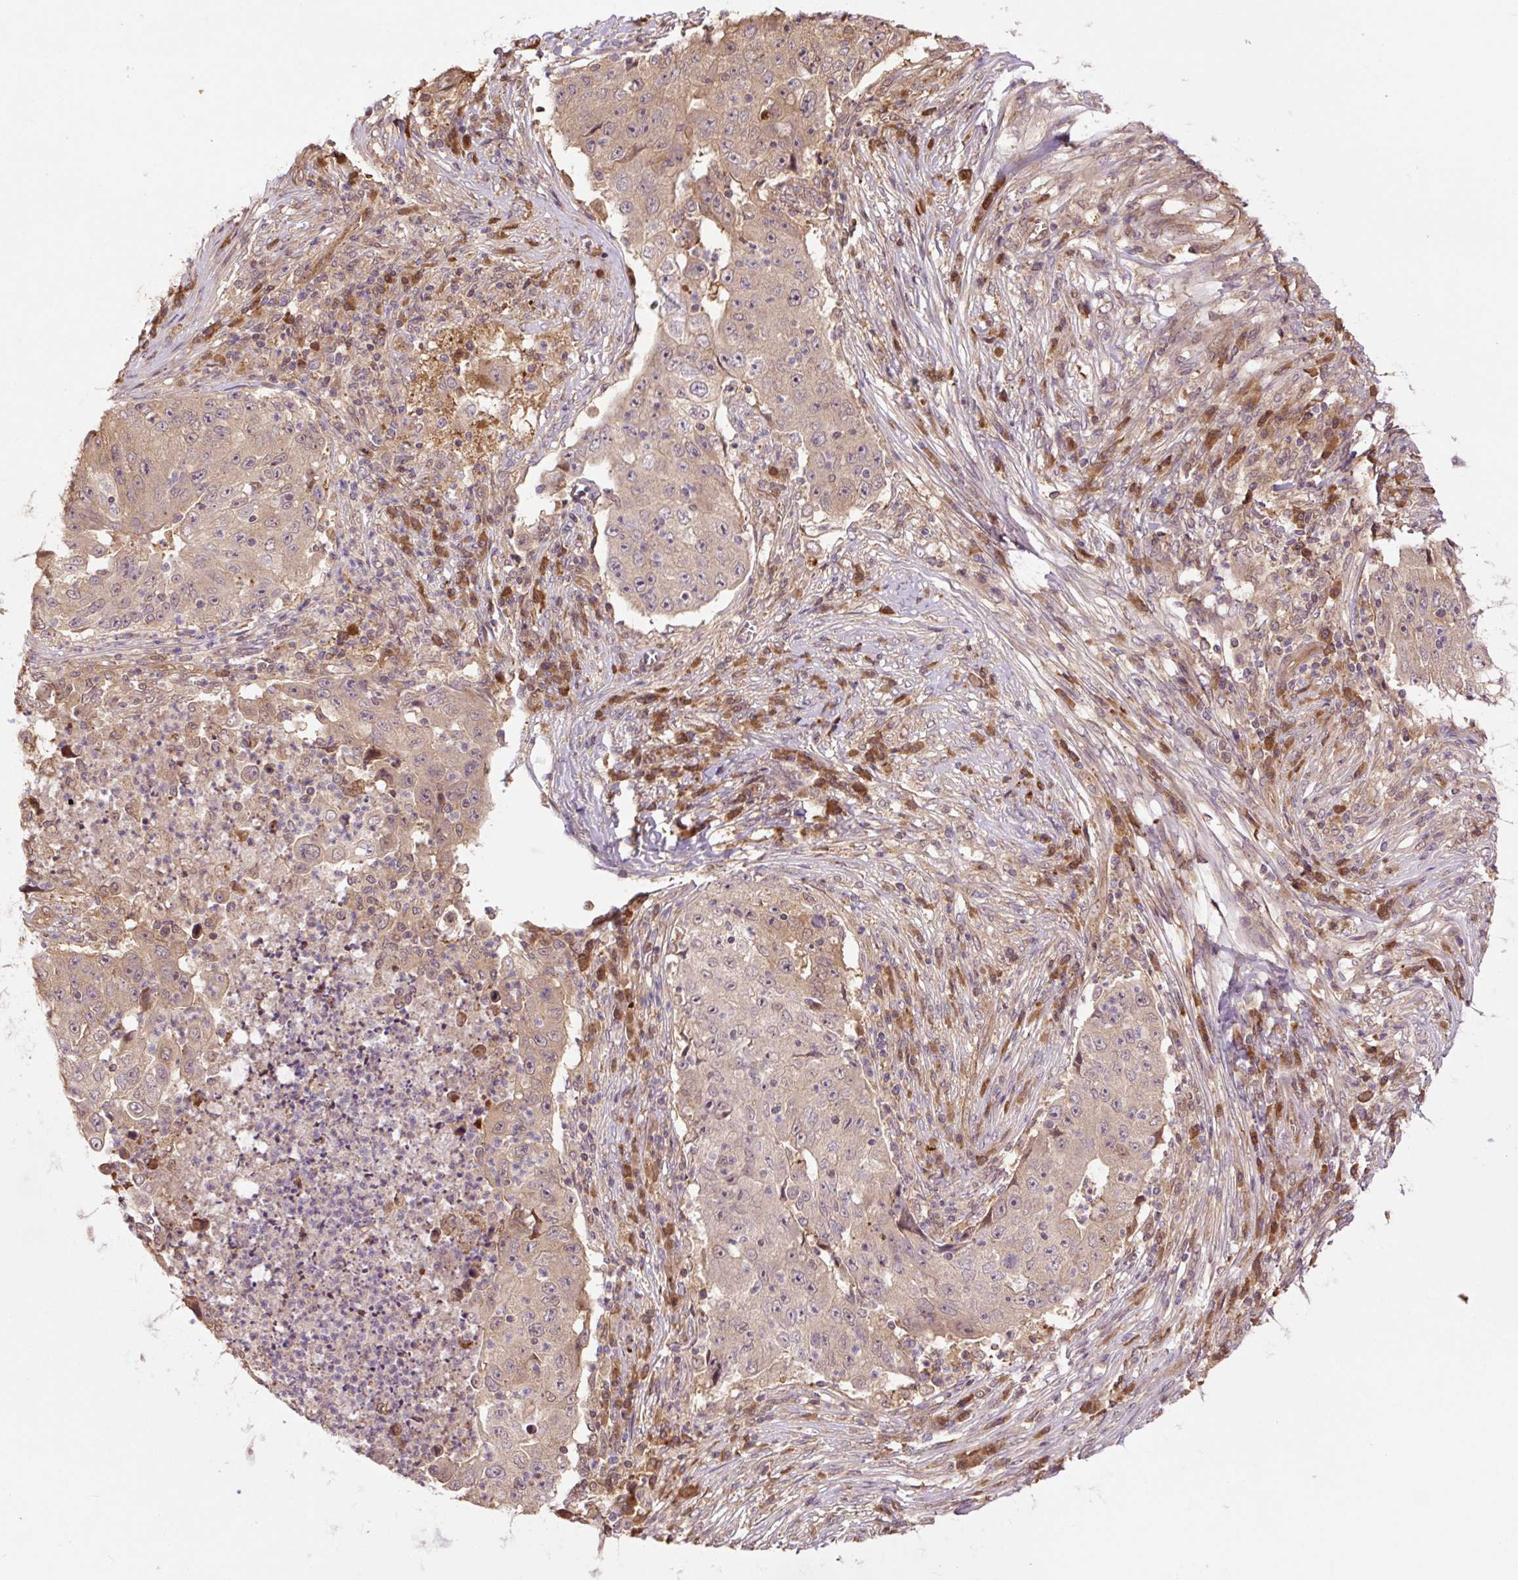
{"staining": {"intensity": "weak", "quantity": ">75%", "location": "cytoplasmic/membranous"}, "tissue": "lung cancer", "cell_type": "Tumor cells", "image_type": "cancer", "snomed": [{"axis": "morphology", "description": "Squamous cell carcinoma, NOS"}, {"axis": "topography", "description": "Lung"}], "caption": "Immunohistochemical staining of human squamous cell carcinoma (lung) reveals low levels of weak cytoplasmic/membranous positivity in approximately >75% of tumor cells.", "gene": "TPT1", "patient": {"sex": "male", "age": 64}}